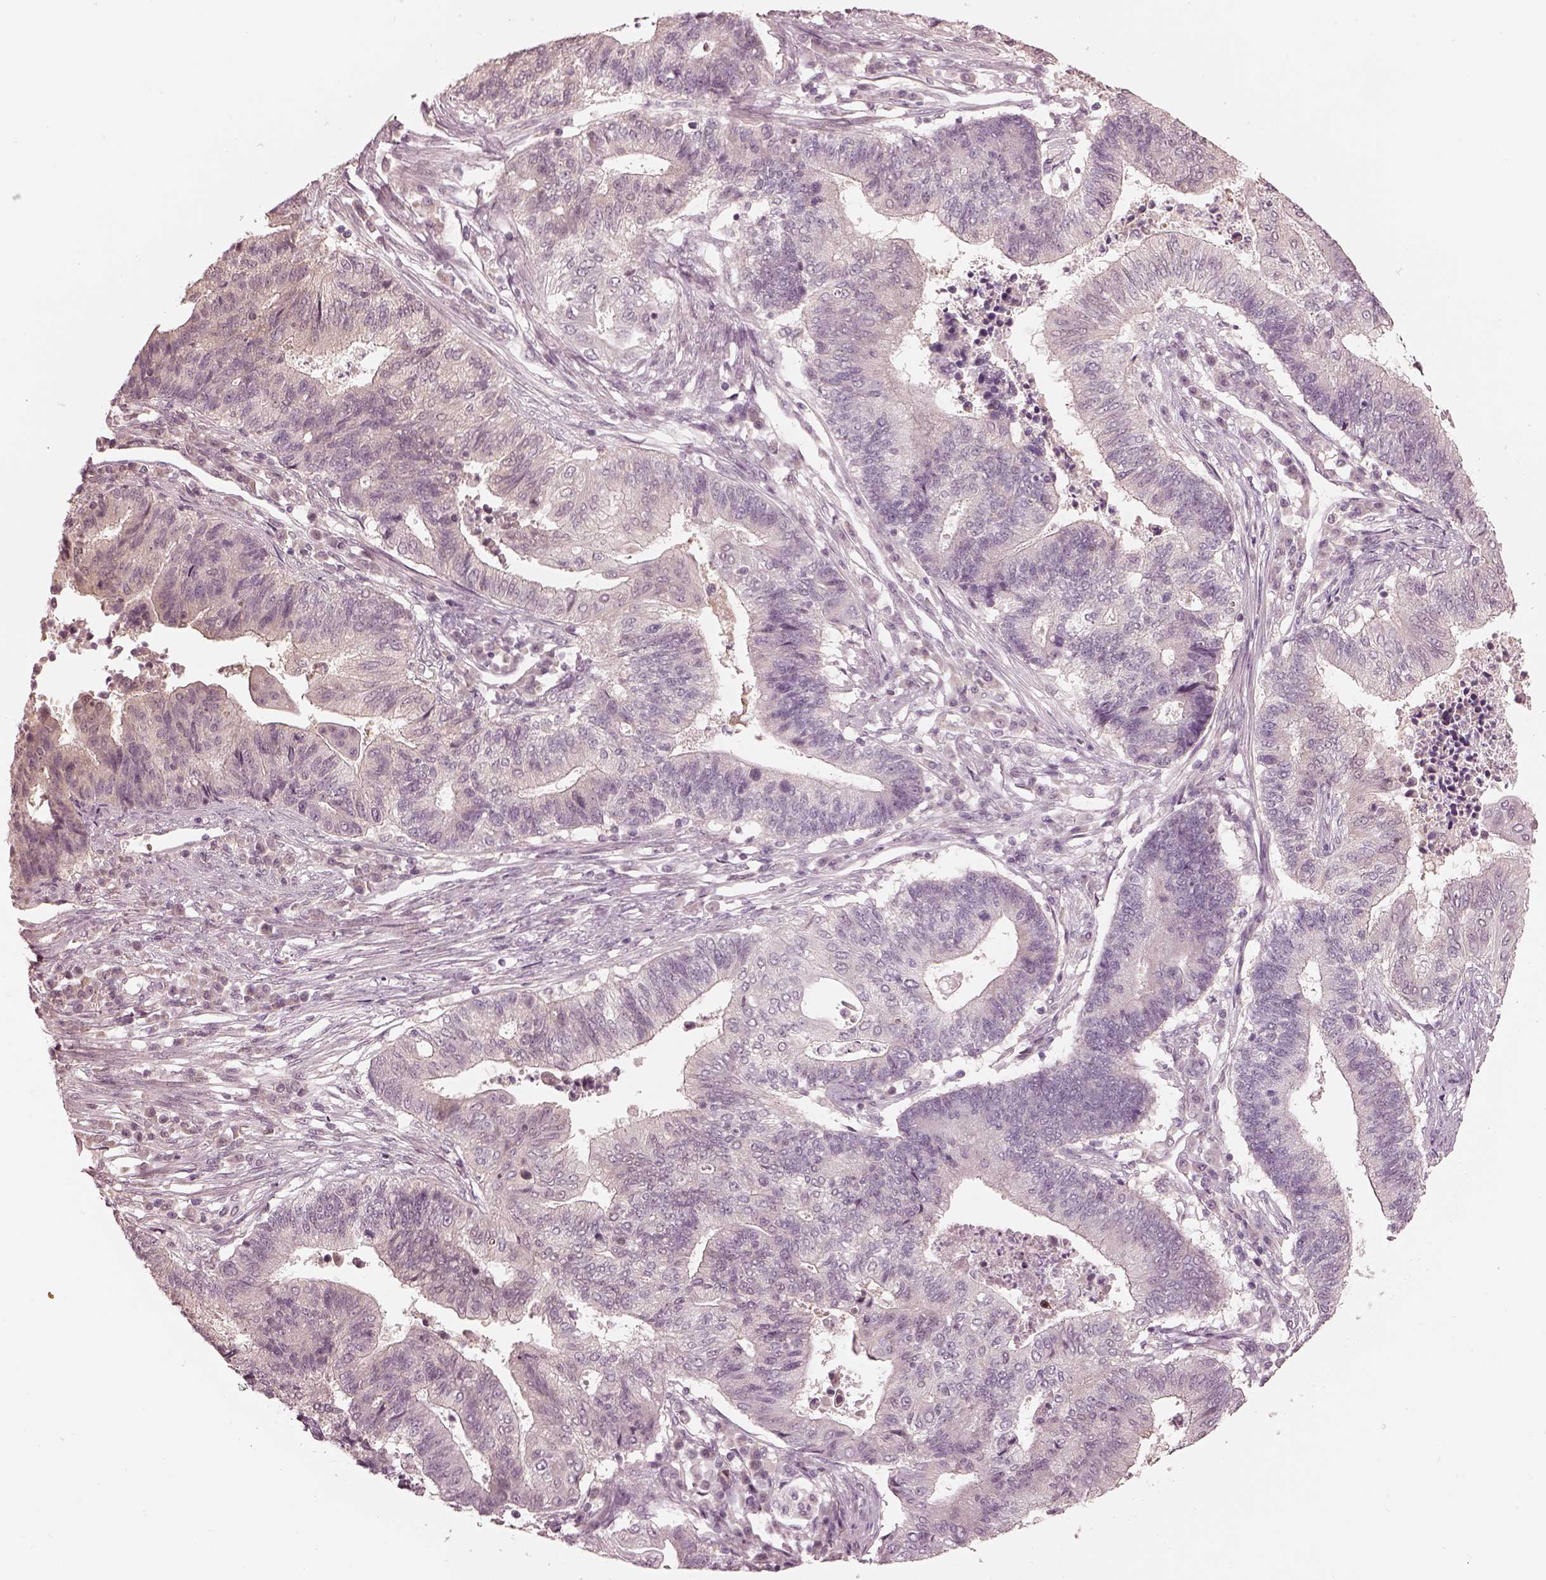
{"staining": {"intensity": "negative", "quantity": "none", "location": "none"}, "tissue": "endometrial cancer", "cell_type": "Tumor cells", "image_type": "cancer", "snomed": [{"axis": "morphology", "description": "Adenocarcinoma, NOS"}, {"axis": "topography", "description": "Uterus"}, {"axis": "topography", "description": "Endometrium"}], "caption": "Immunohistochemical staining of human endometrial cancer (adenocarcinoma) demonstrates no significant expression in tumor cells.", "gene": "IQCG", "patient": {"sex": "female", "age": 54}}